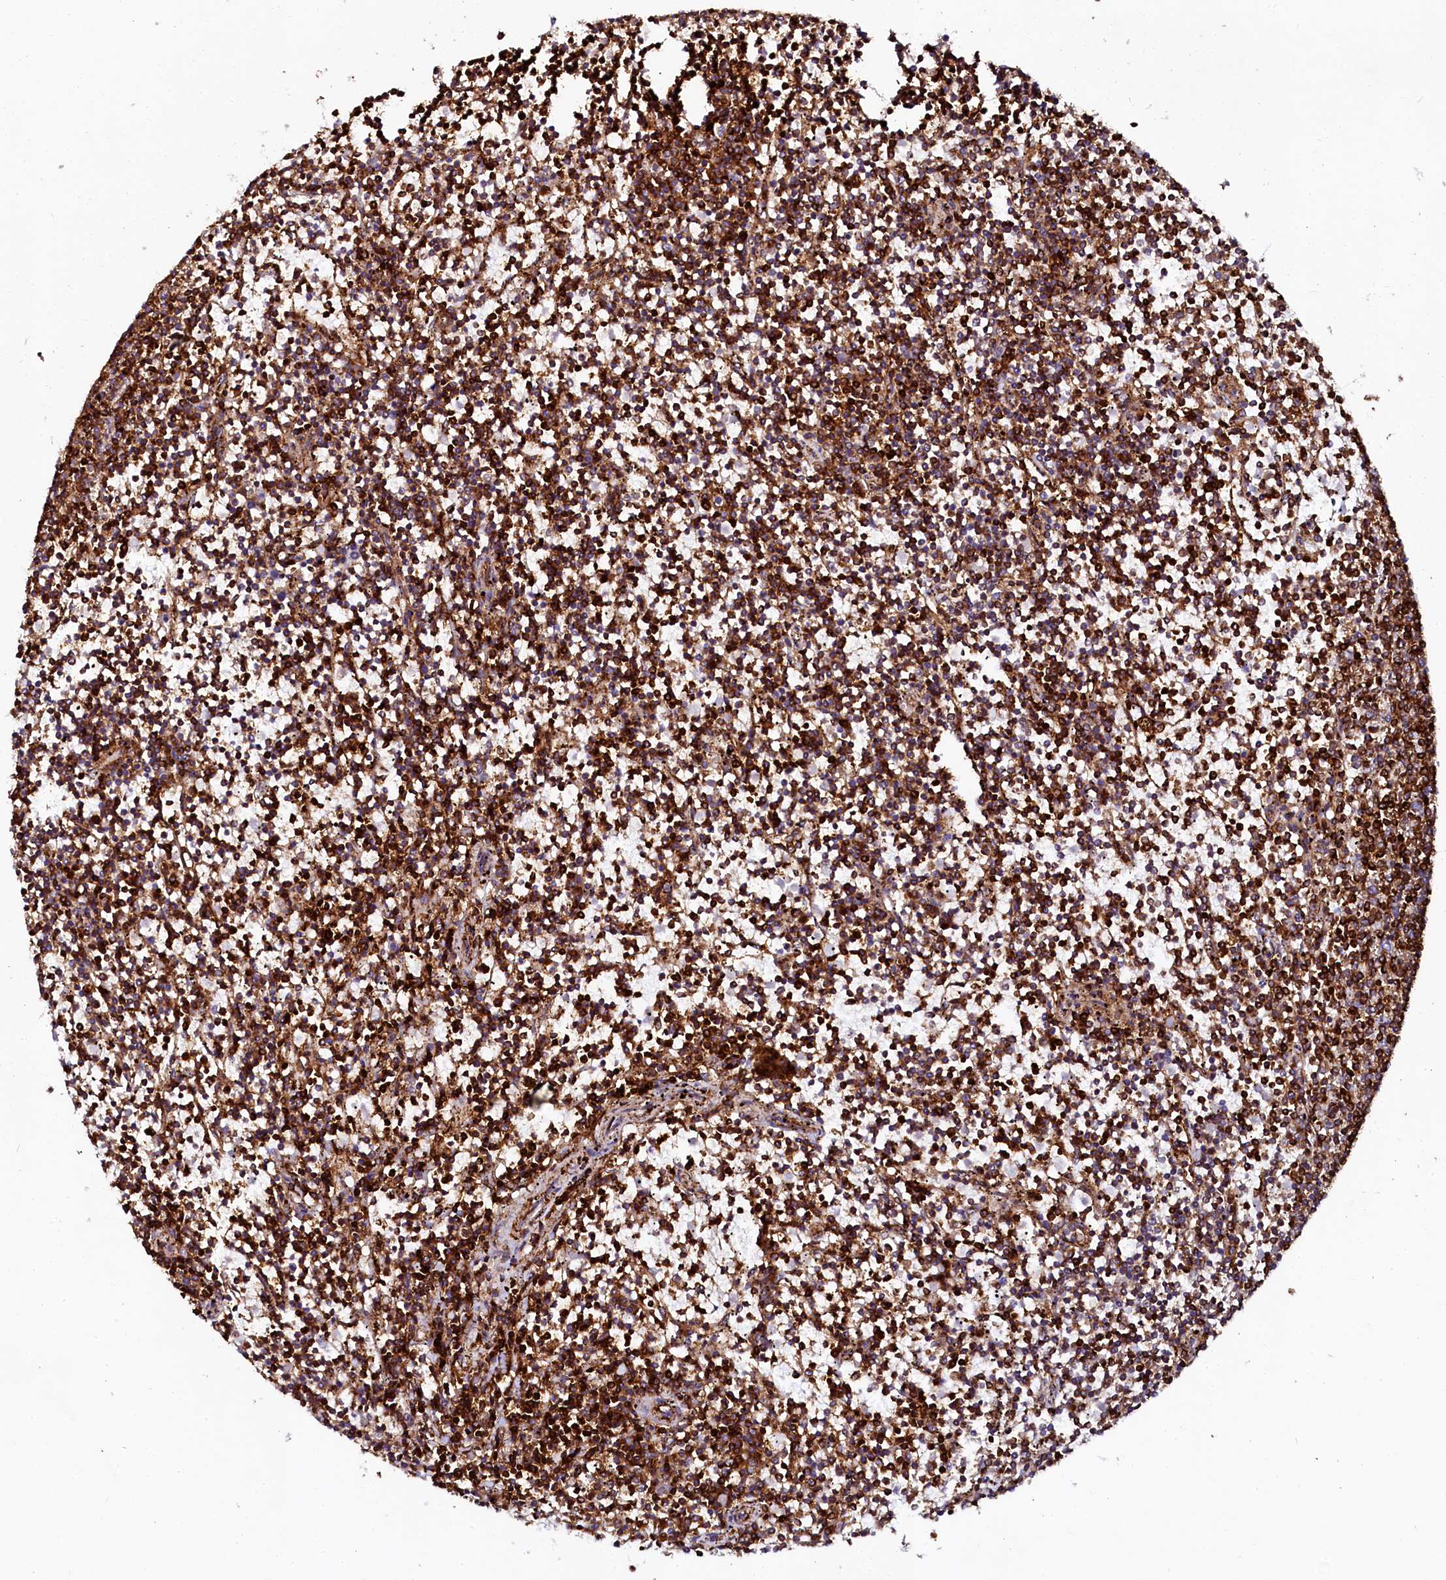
{"staining": {"intensity": "strong", "quantity": ">75%", "location": "cytoplasmic/membranous"}, "tissue": "lymphoma", "cell_type": "Tumor cells", "image_type": "cancer", "snomed": [{"axis": "morphology", "description": "Malignant lymphoma, non-Hodgkin's type, Low grade"}, {"axis": "topography", "description": "Spleen"}], "caption": "Strong cytoplasmic/membranous positivity for a protein is present in approximately >75% of tumor cells of lymphoma using immunohistochemistry.", "gene": "AAAS", "patient": {"sex": "female", "age": 50}}